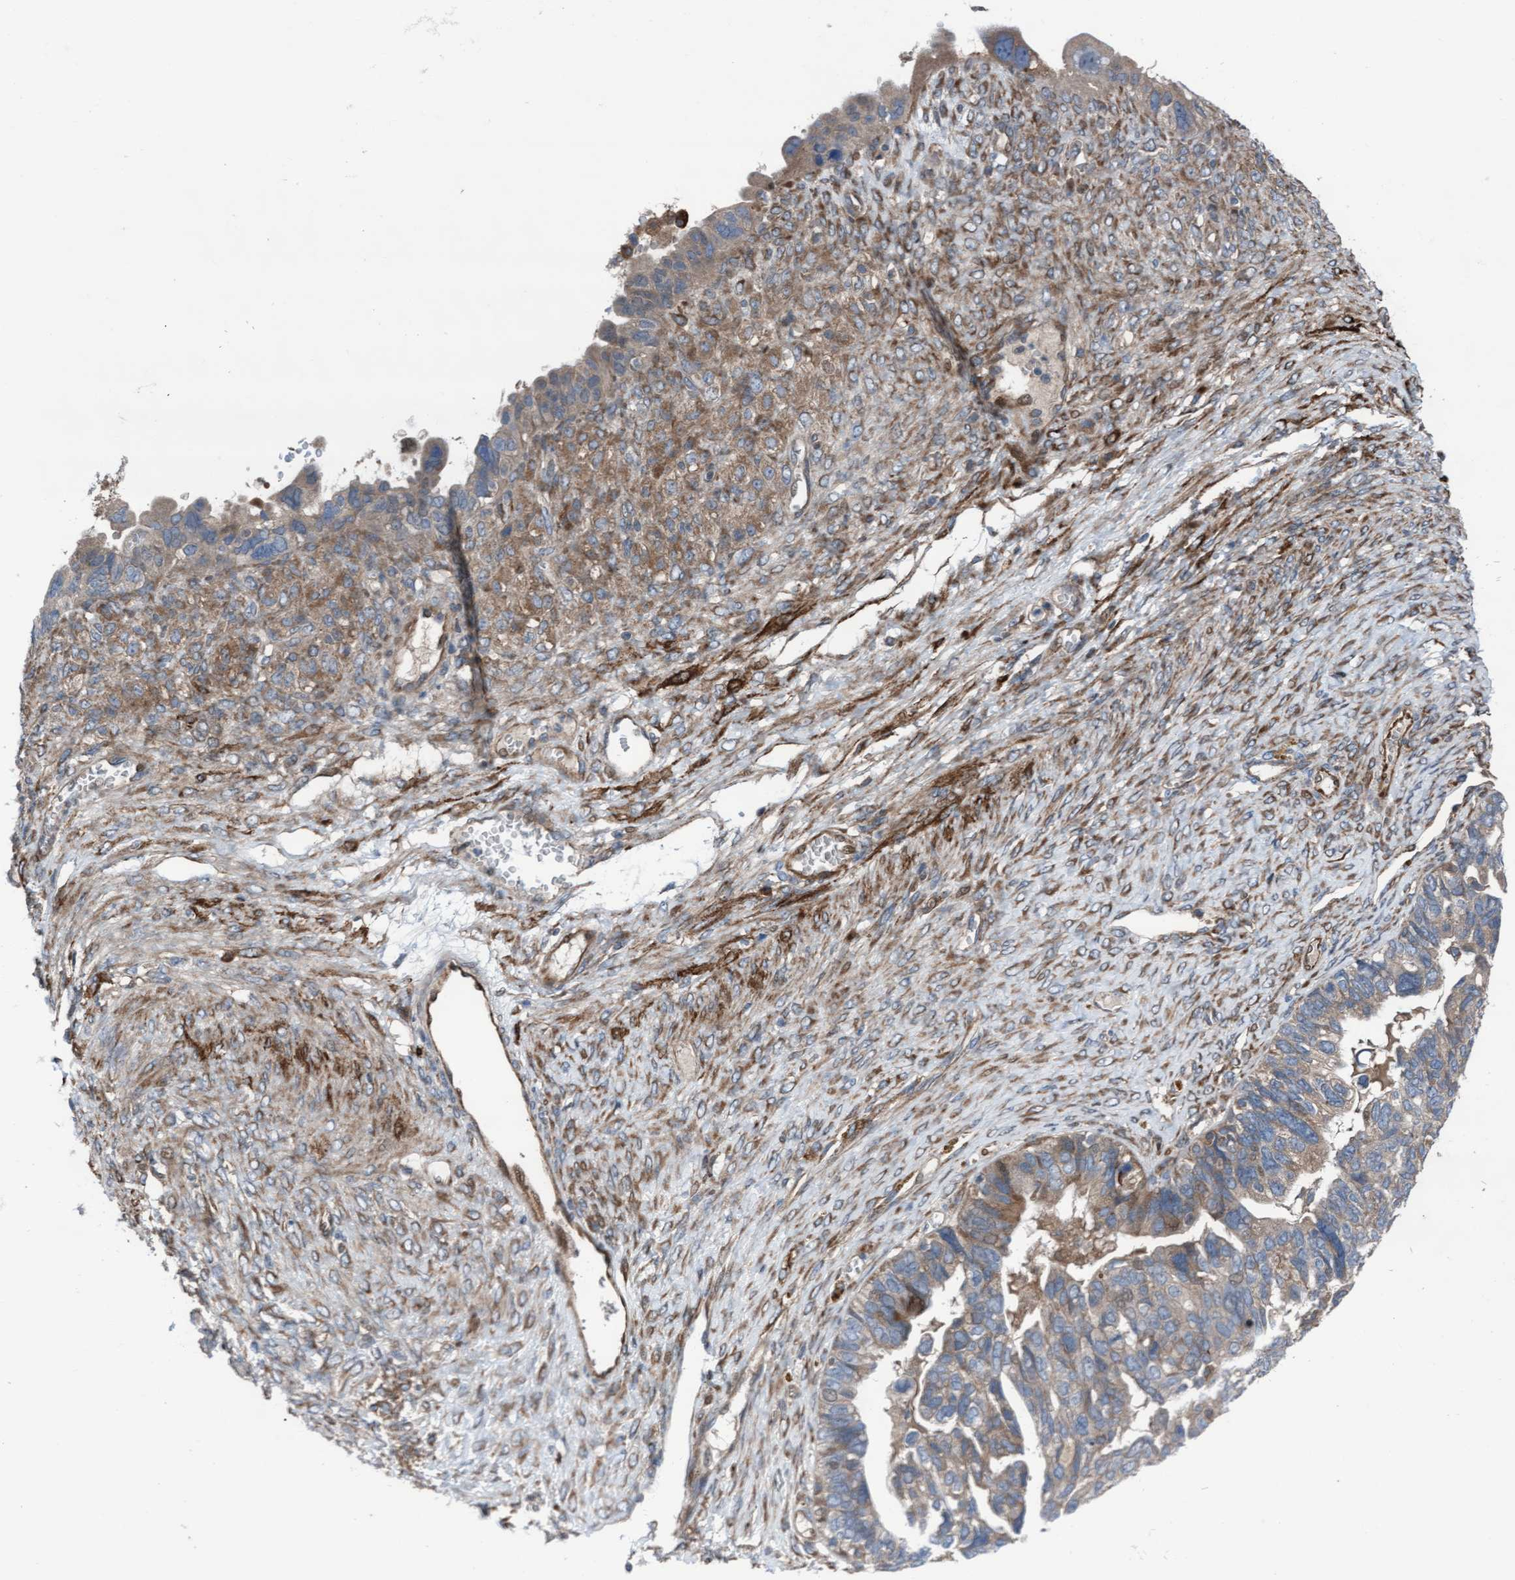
{"staining": {"intensity": "weak", "quantity": "<25%", "location": "cytoplasmic/membranous"}, "tissue": "ovarian cancer", "cell_type": "Tumor cells", "image_type": "cancer", "snomed": [{"axis": "morphology", "description": "Cystadenocarcinoma, serous, NOS"}, {"axis": "topography", "description": "Ovary"}], "caption": "This is a photomicrograph of immunohistochemistry staining of serous cystadenocarcinoma (ovarian), which shows no expression in tumor cells.", "gene": "KLHL26", "patient": {"sex": "female", "age": 79}}